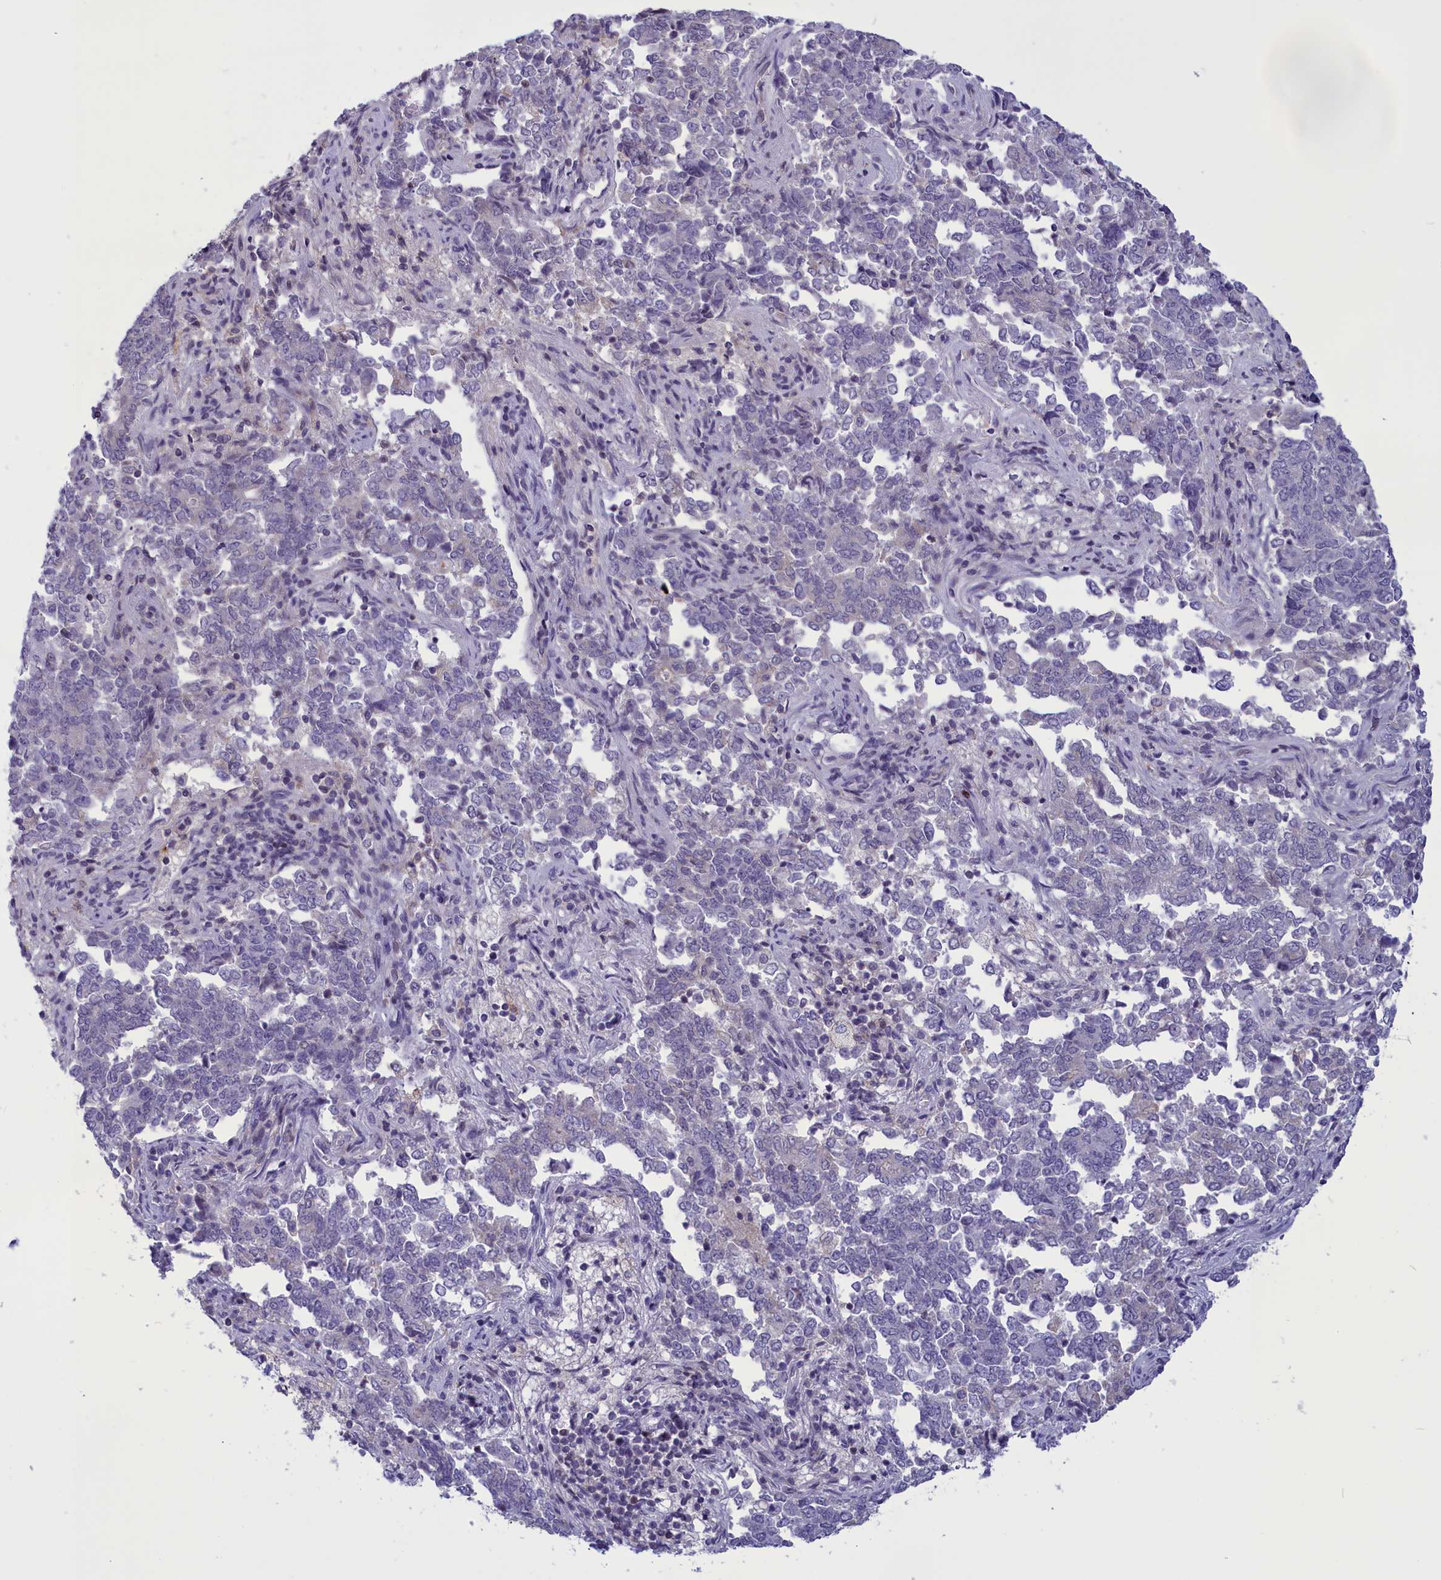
{"staining": {"intensity": "negative", "quantity": "none", "location": "none"}, "tissue": "endometrial cancer", "cell_type": "Tumor cells", "image_type": "cancer", "snomed": [{"axis": "morphology", "description": "Adenocarcinoma, NOS"}, {"axis": "topography", "description": "Endometrium"}], "caption": "This is a image of immunohistochemistry (IHC) staining of adenocarcinoma (endometrial), which shows no positivity in tumor cells. (Brightfield microscopy of DAB (3,3'-diaminobenzidine) immunohistochemistry at high magnification).", "gene": "CORO2A", "patient": {"sex": "female", "age": 80}}